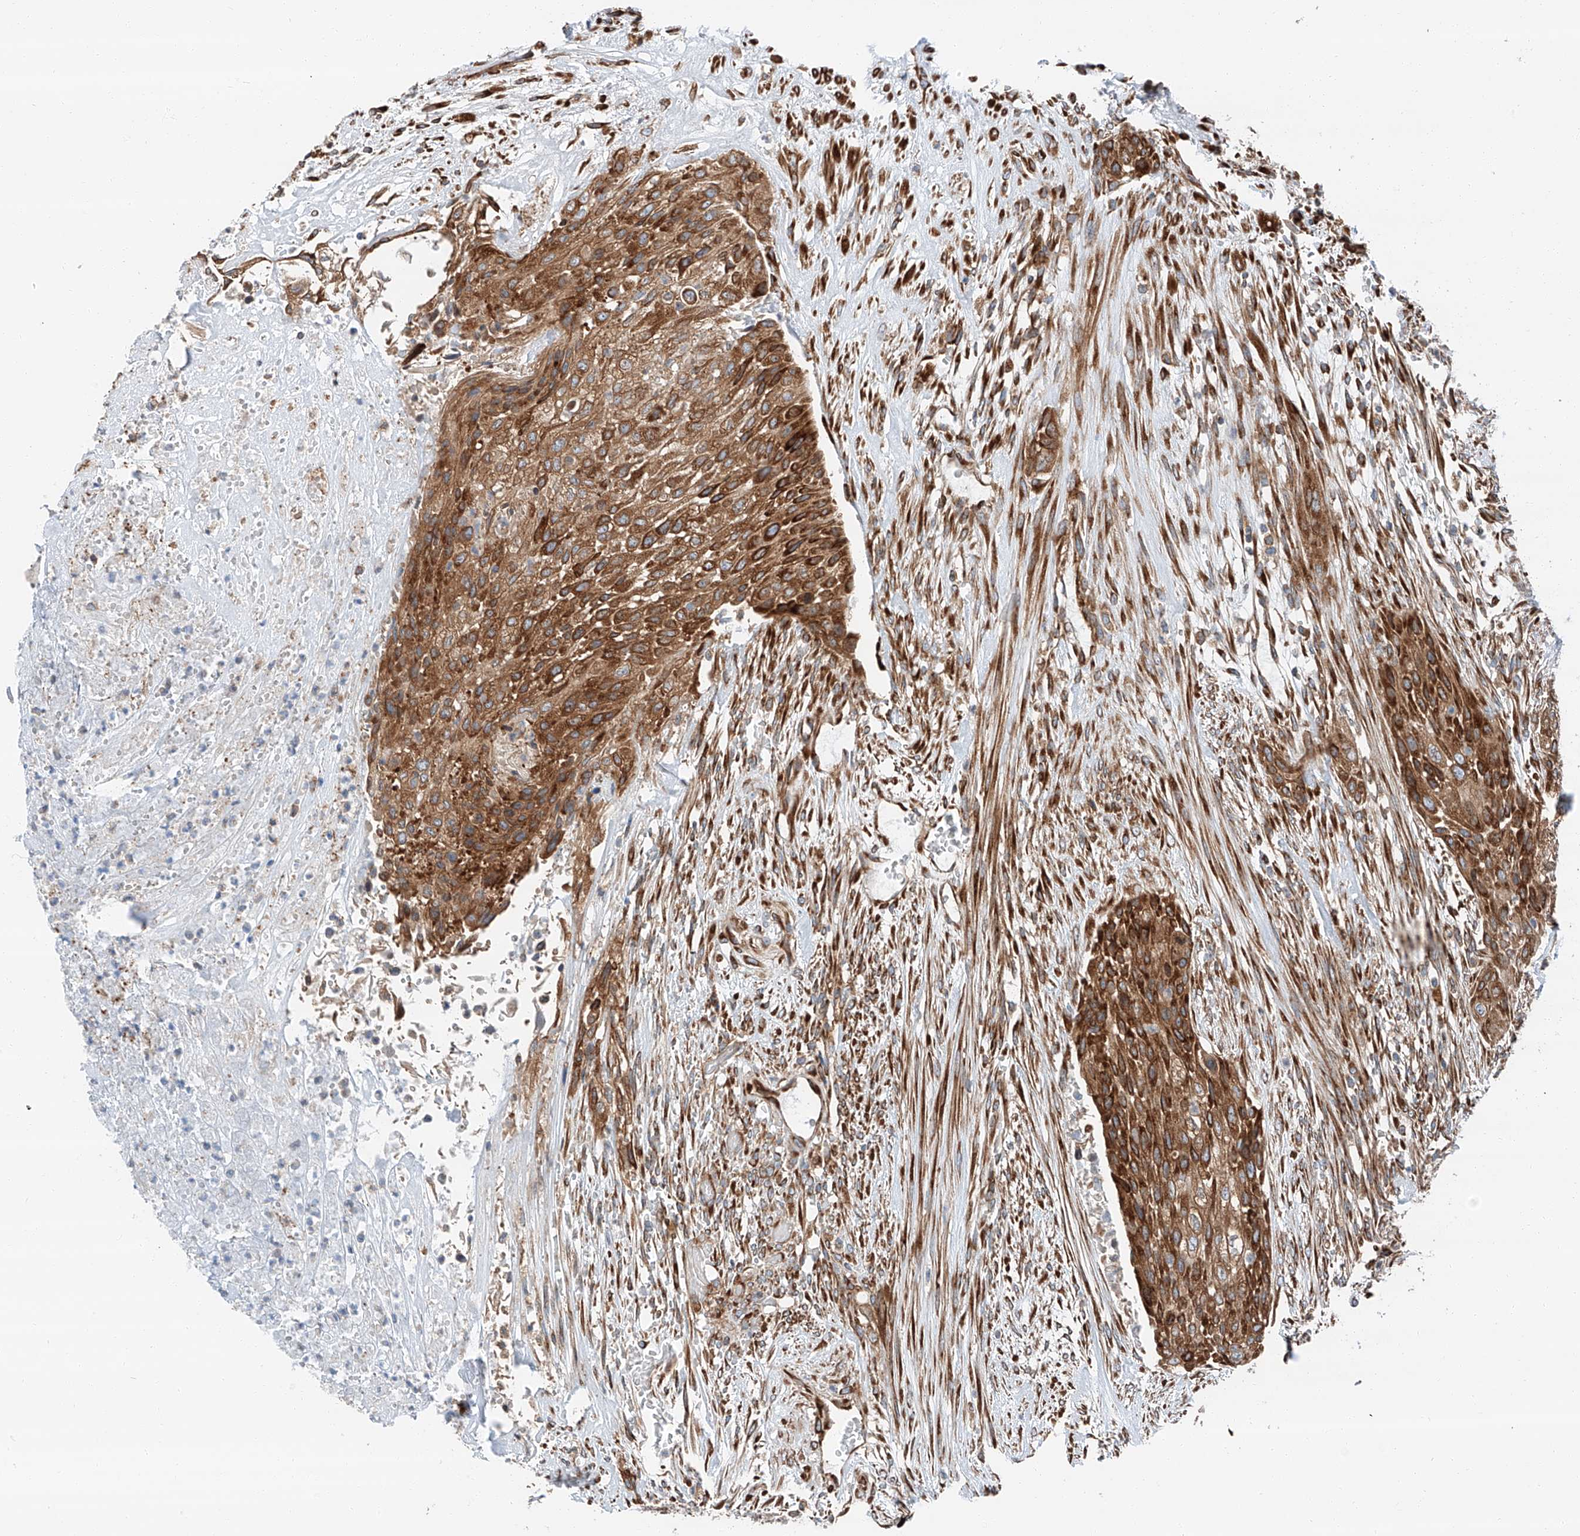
{"staining": {"intensity": "moderate", "quantity": ">75%", "location": "cytoplasmic/membranous"}, "tissue": "urothelial cancer", "cell_type": "Tumor cells", "image_type": "cancer", "snomed": [{"axis": "morphology", "description": "Urothelial carcinoma, High grade"}, {"axis": "topography", "description": "Urinary bladder"}], "caption": "Human urothelial cancer stained for a protein (brown) shows moderate cytoplasmic/membranous positive positivity in approximately >75% of tumor cells.", "gene": "ZC3H15", "patient": {"sex": "male", "age": 35}}